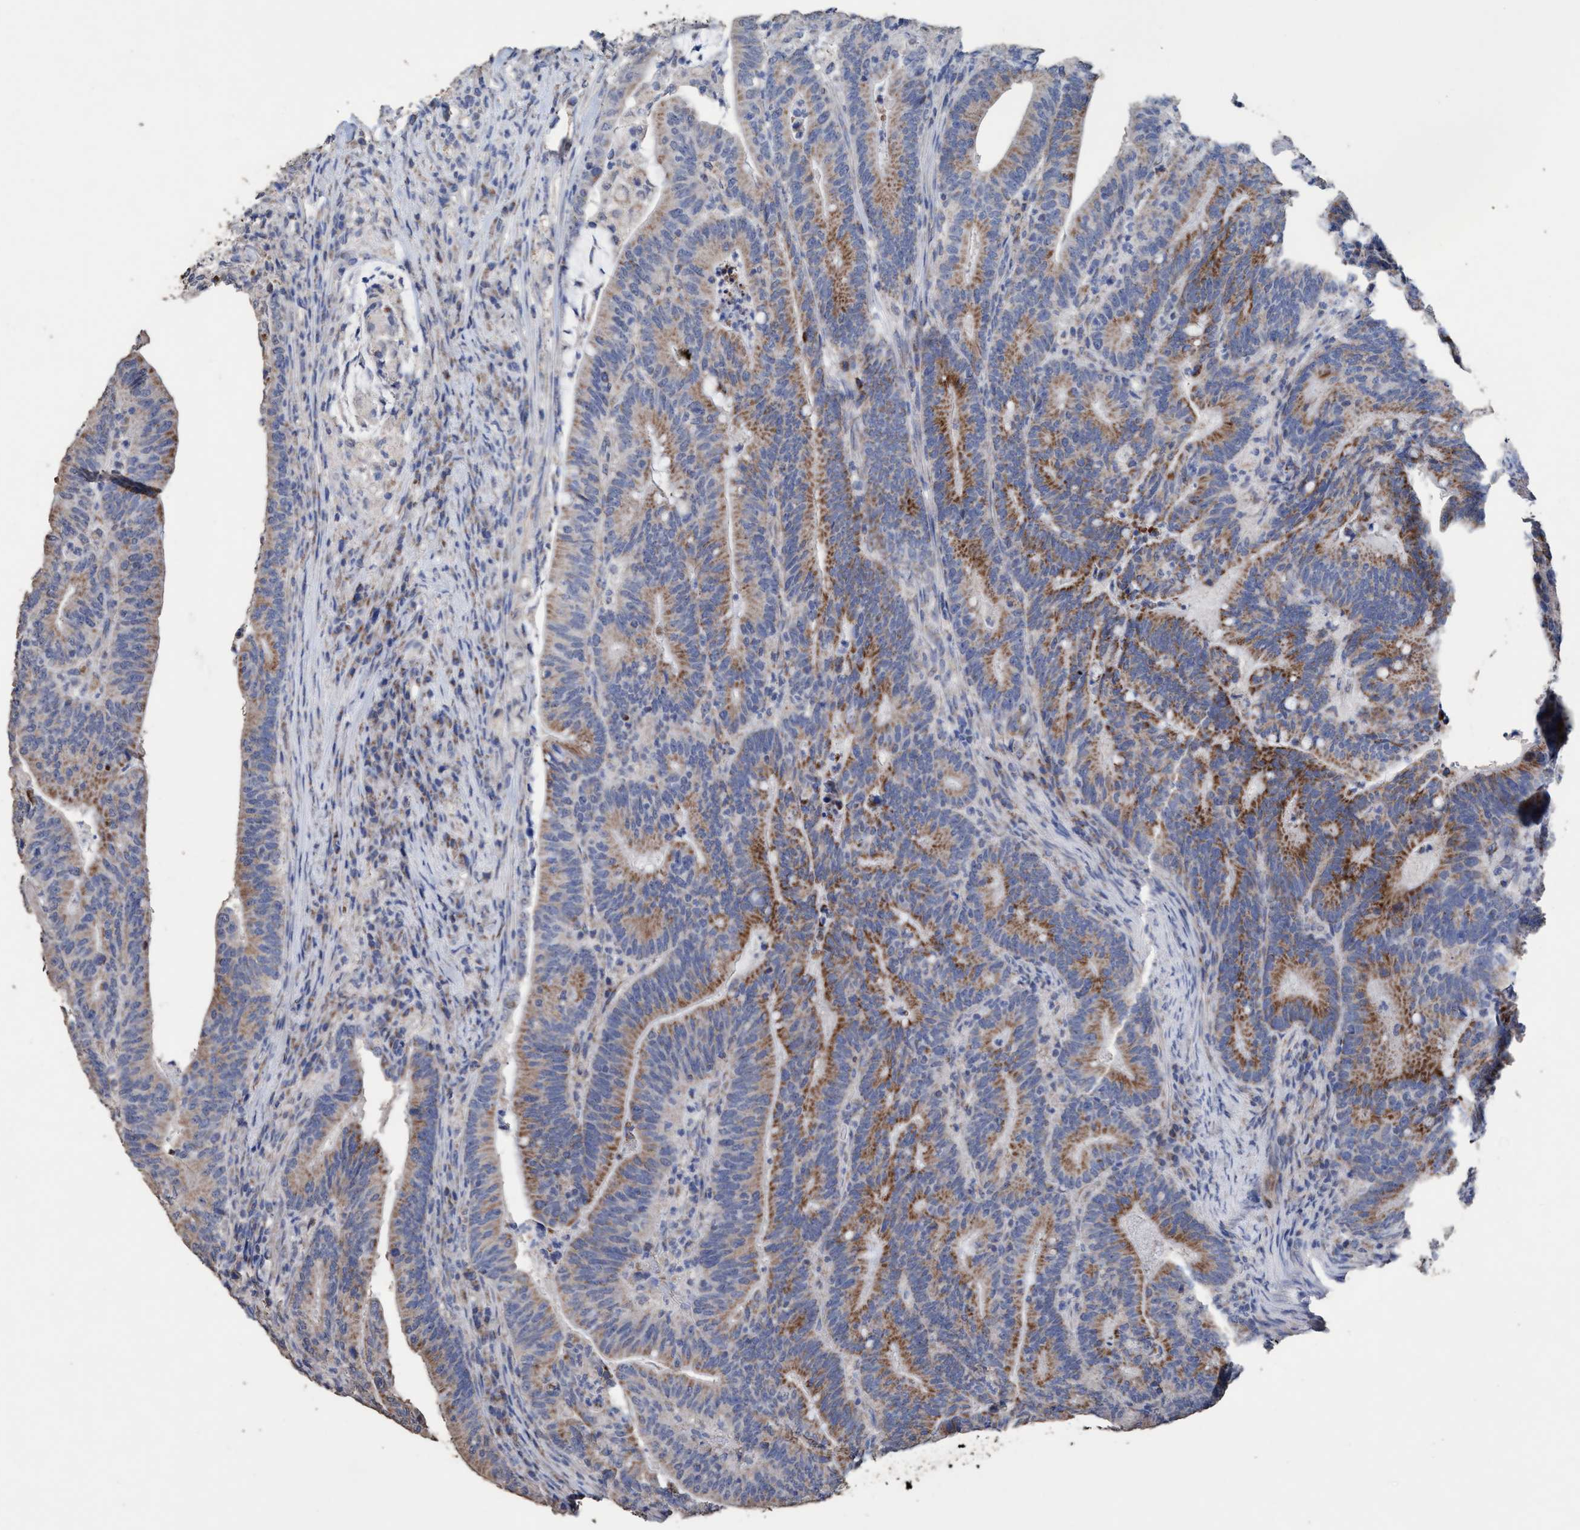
{"staining": {"intensity": "moderate", "quantity": ">75%", "location": "cytoplasmic/membranous"}, "tissue": "colorectal cancer", "cell_type": "Tumor cells", "image_type": "cancer", "snomed": [{"axis": "morphology", "description": "Adenocarcinoma, NOS"}, {"axis": "topography", "description": "Colon"}], "caption": "This is an image of immunohistochemistry (IHC) staining of colorectal cancer (adenocarcinoma), which shows moderate positivity in the cytoplasmic/membranous of tumor cells.", "gene": "RSAD1", "patient": {"sex": "female", "age": 66}}